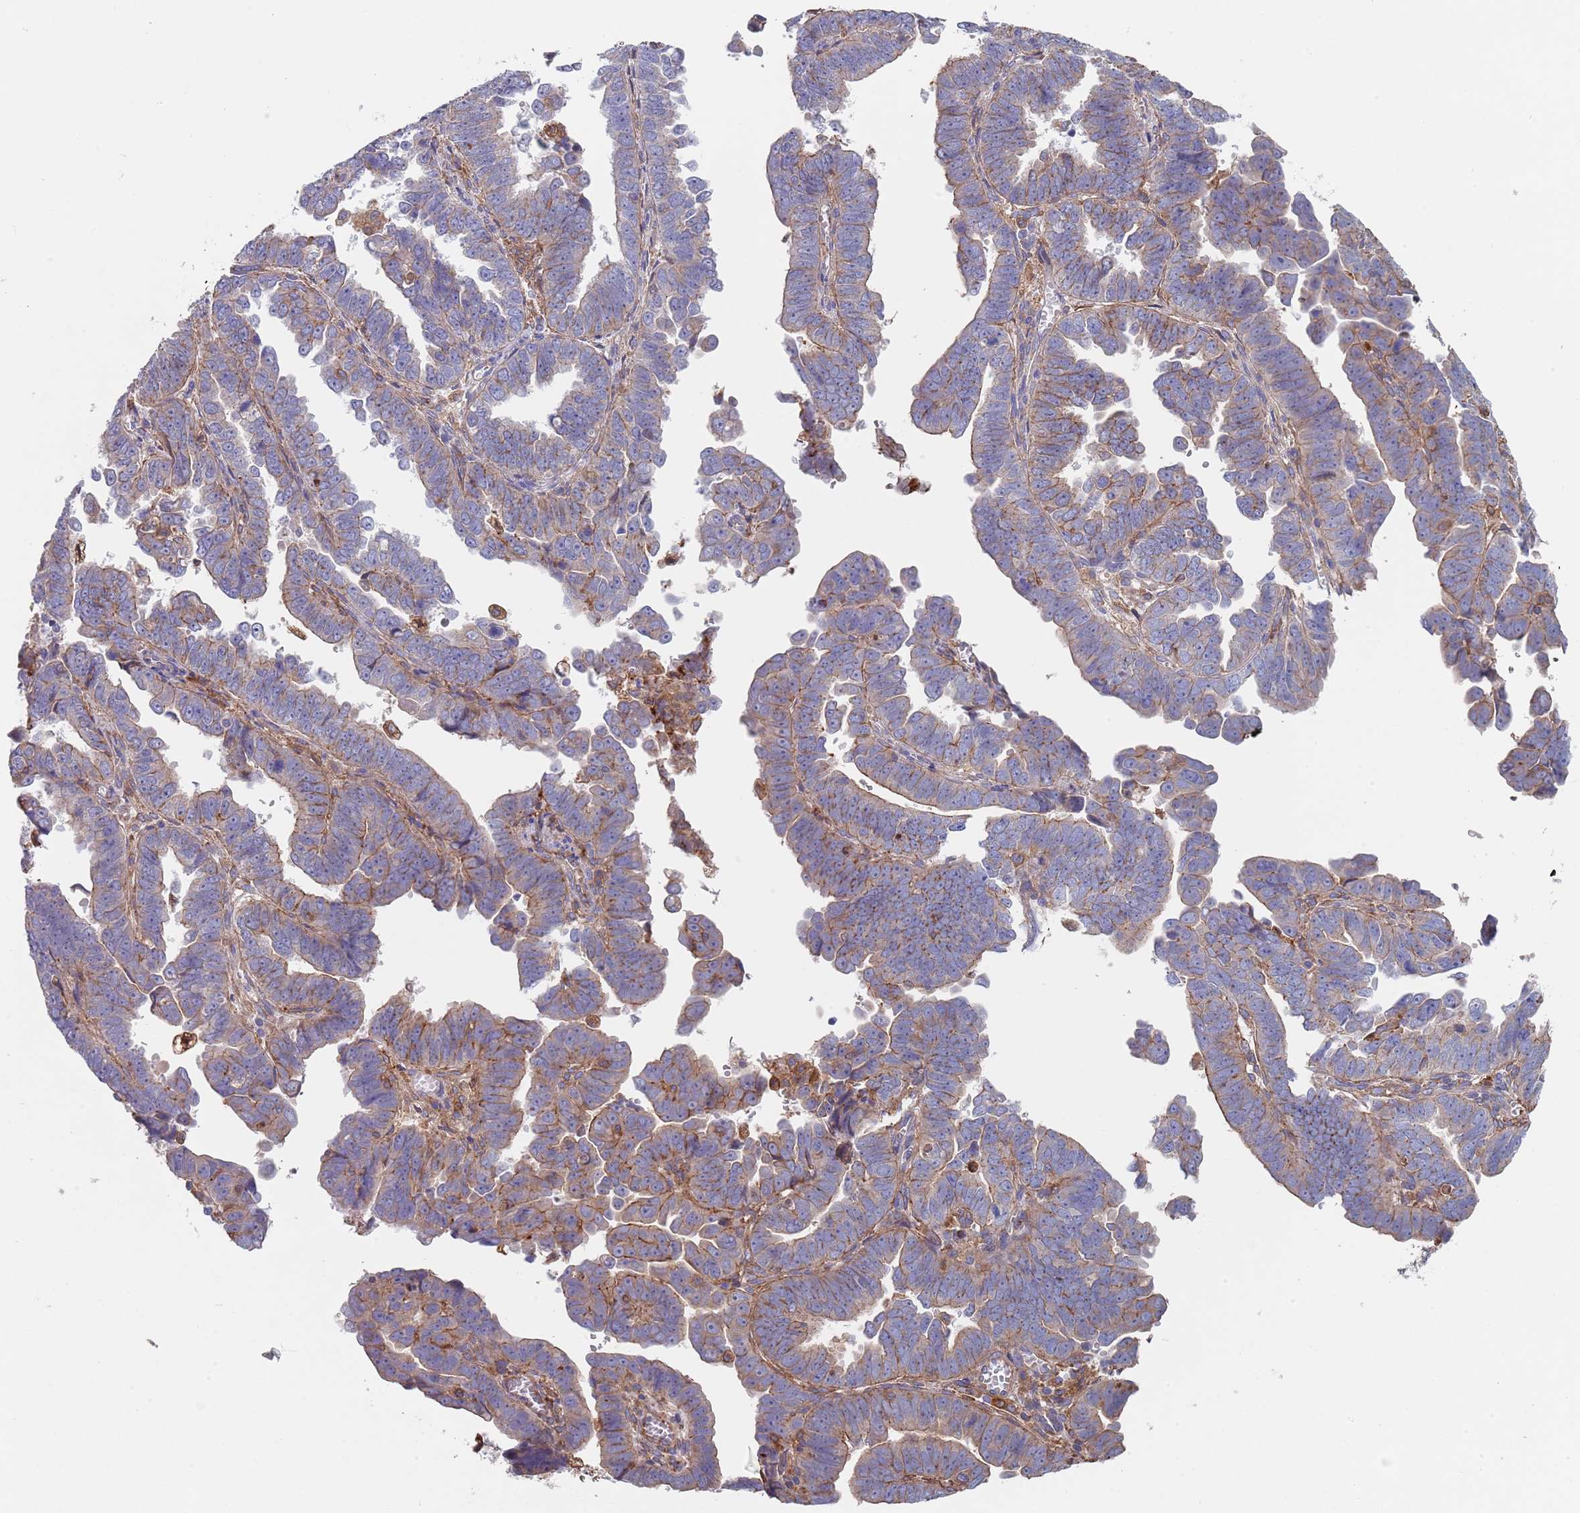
{"staining": {"intensity": "weak", "quantity": "25%-75%", "location": "cytoplasmic/membranous"}, "tissue": "endometrial cancer", "cell_type": "Tumor cells", "image_type": "cancer", "snomed": [{"axis": "morphology", "description": "Adenocarcinoma, NOS"}, {"axis": "topography", "description": "Endometrium"}], "caption": "Endometrial cancer (adenocarcinoma) was stained to show a protein in brown. There is low levels of weak cytoplasmic/membranous staining in about 25%-75% of tumor cells. (DAB IHC with brightfield microscopy, high magnification).", "gene": "DCUN1D3", "patient": {"sex": "female", "age": 75}}